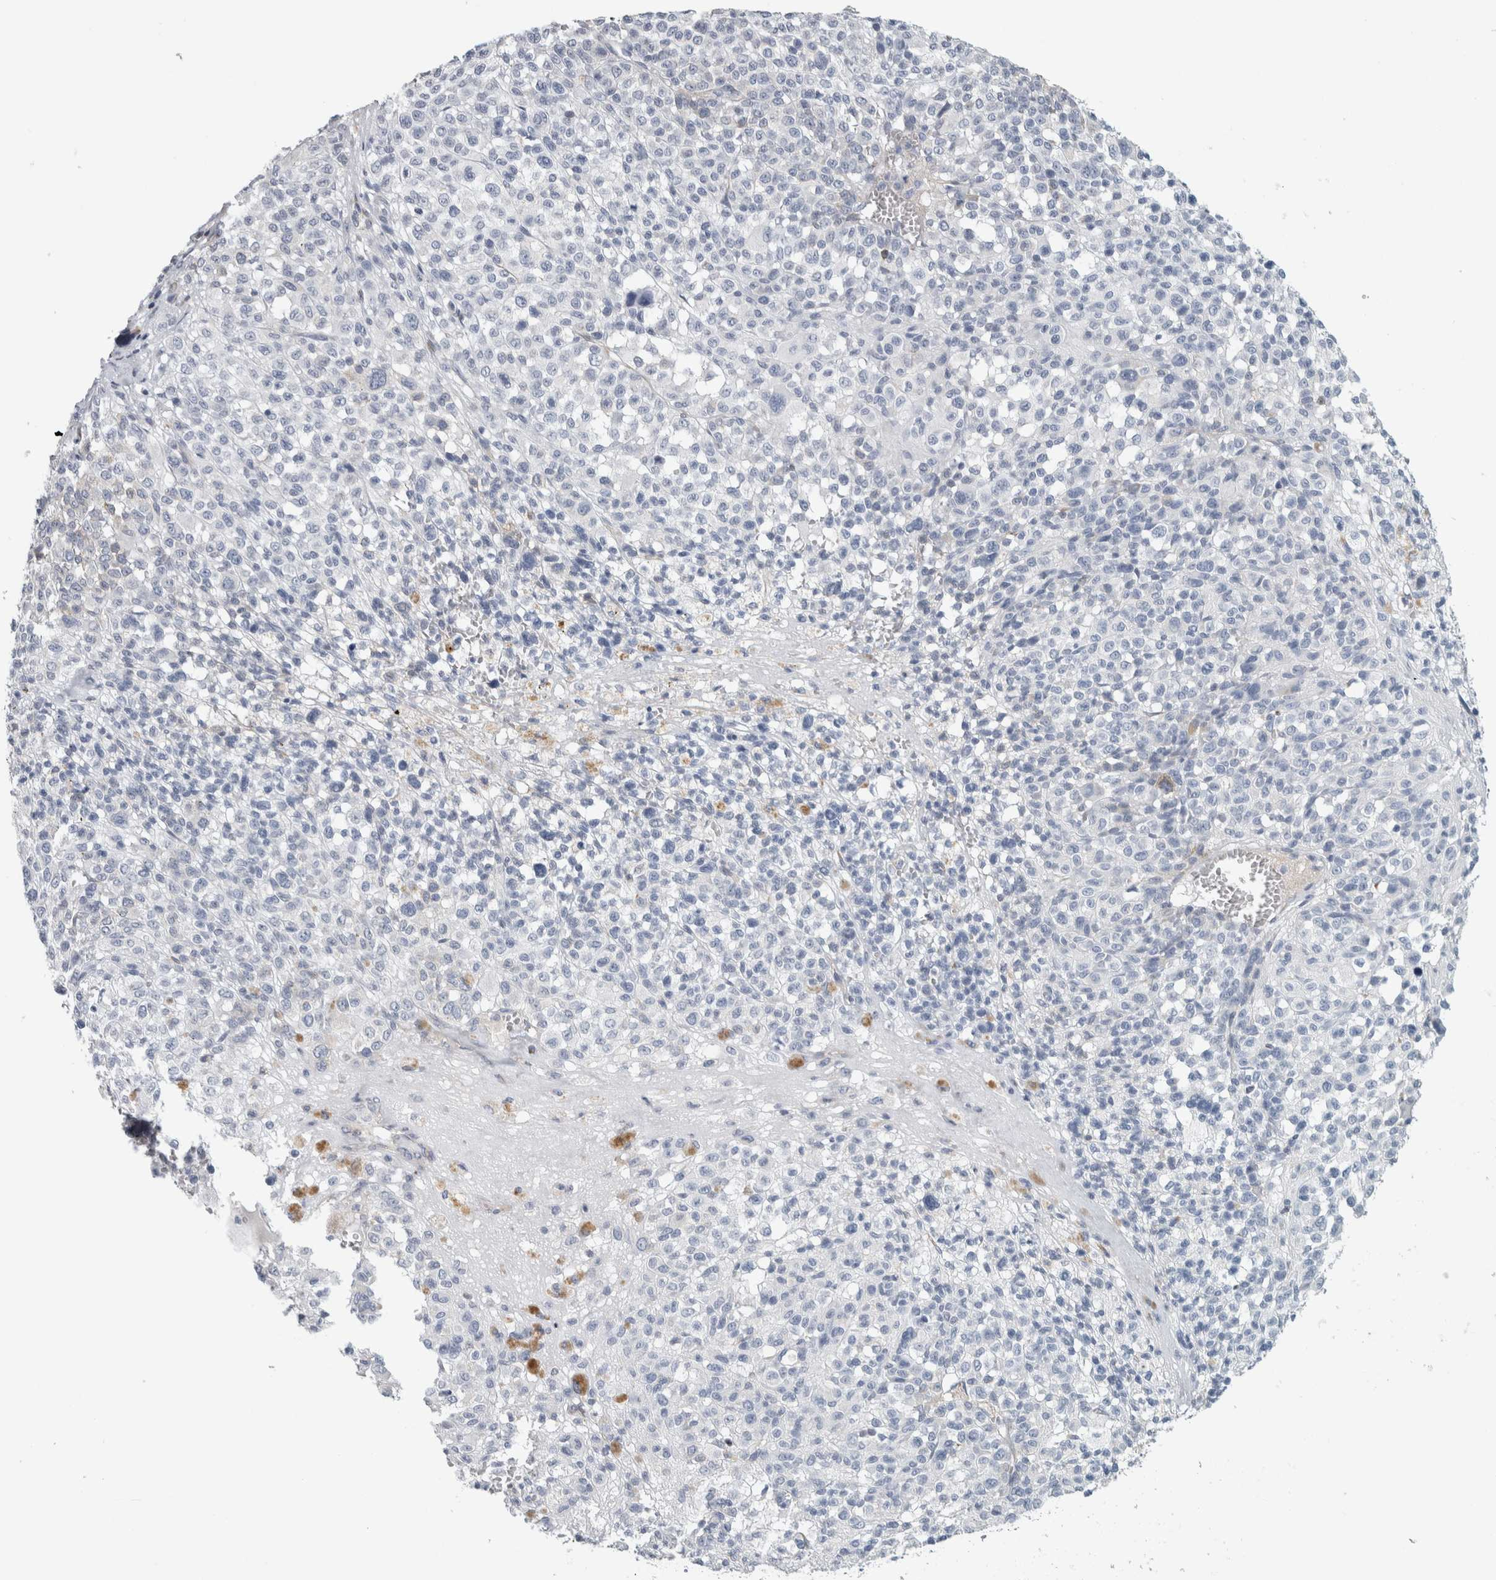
{"staining": {"intensity": "negative", "quantity": "none", "location": "none"}, "tissue": "melanoma", "cell_type": "Tumor cells", "image_type": "cancer", "snomed": [{"axis": "morphology", "description": "Malignant melanoma, Metastatic site"}, {"axis": "topography", "description": "Skin"}], "caption": "This is an IHC histopathology image of human melanoma. There is no expression in tumor cells.", "gene": "B3GNT3", "patient": {"sex": "female", "age": 74}}